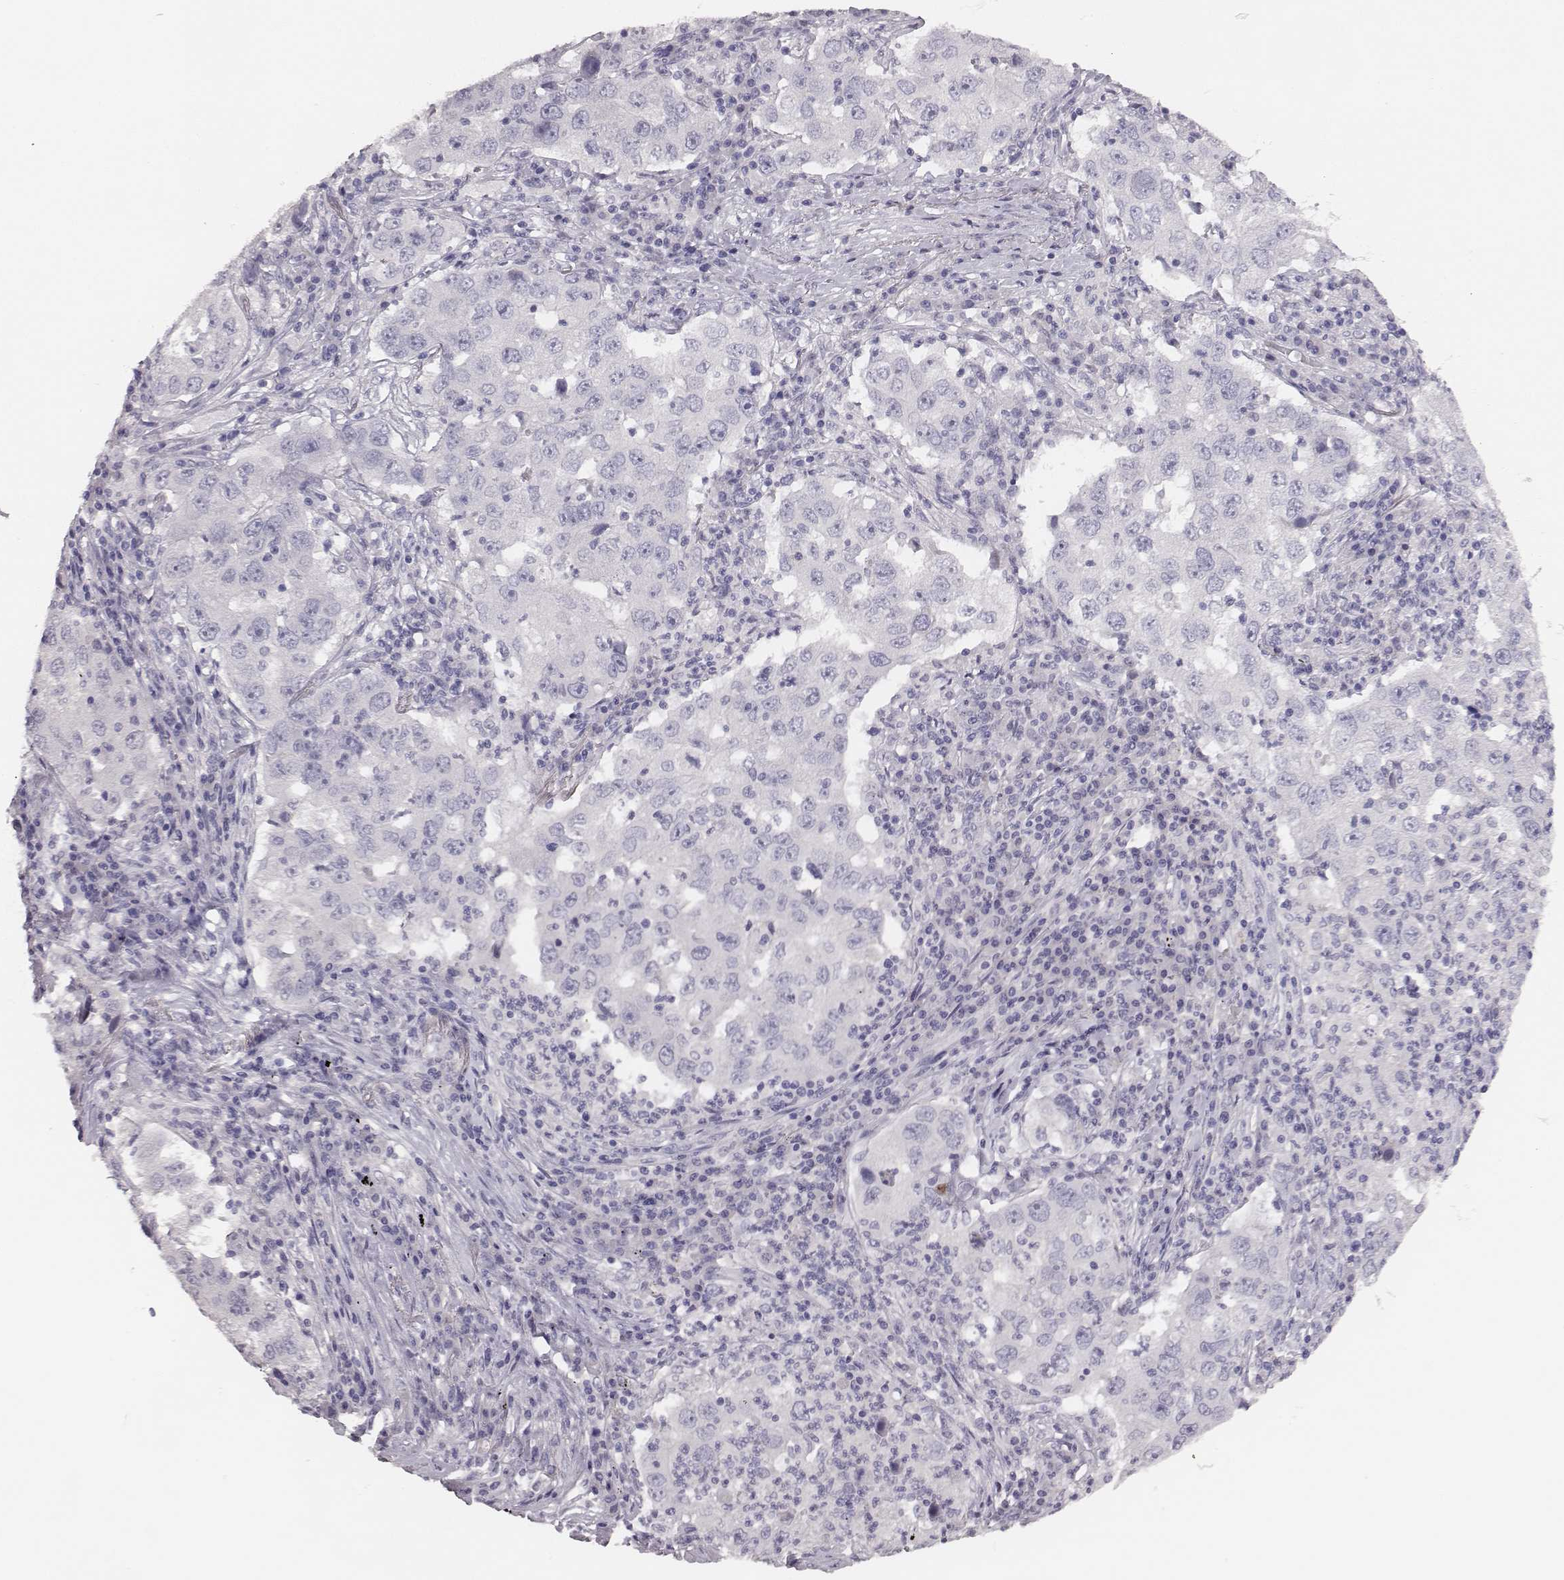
{"staining": {"intensity": "negative", "quantity": "none", "location": "none"}, "tissue": "lung cancer", "cell_type": "Tumor cells", "image_type": "cancer", "snomed": [{"axis": "morphology", "description": "Adenocarcinoma, NOS"}, {"axis": "topography", "description": "Lung"}], "caption": "Human lung cancer stained for a protein using IHC displays no staining in tumor cells.", "gene": "MYH6", "patient": {"sex": "male", "age": 73}}